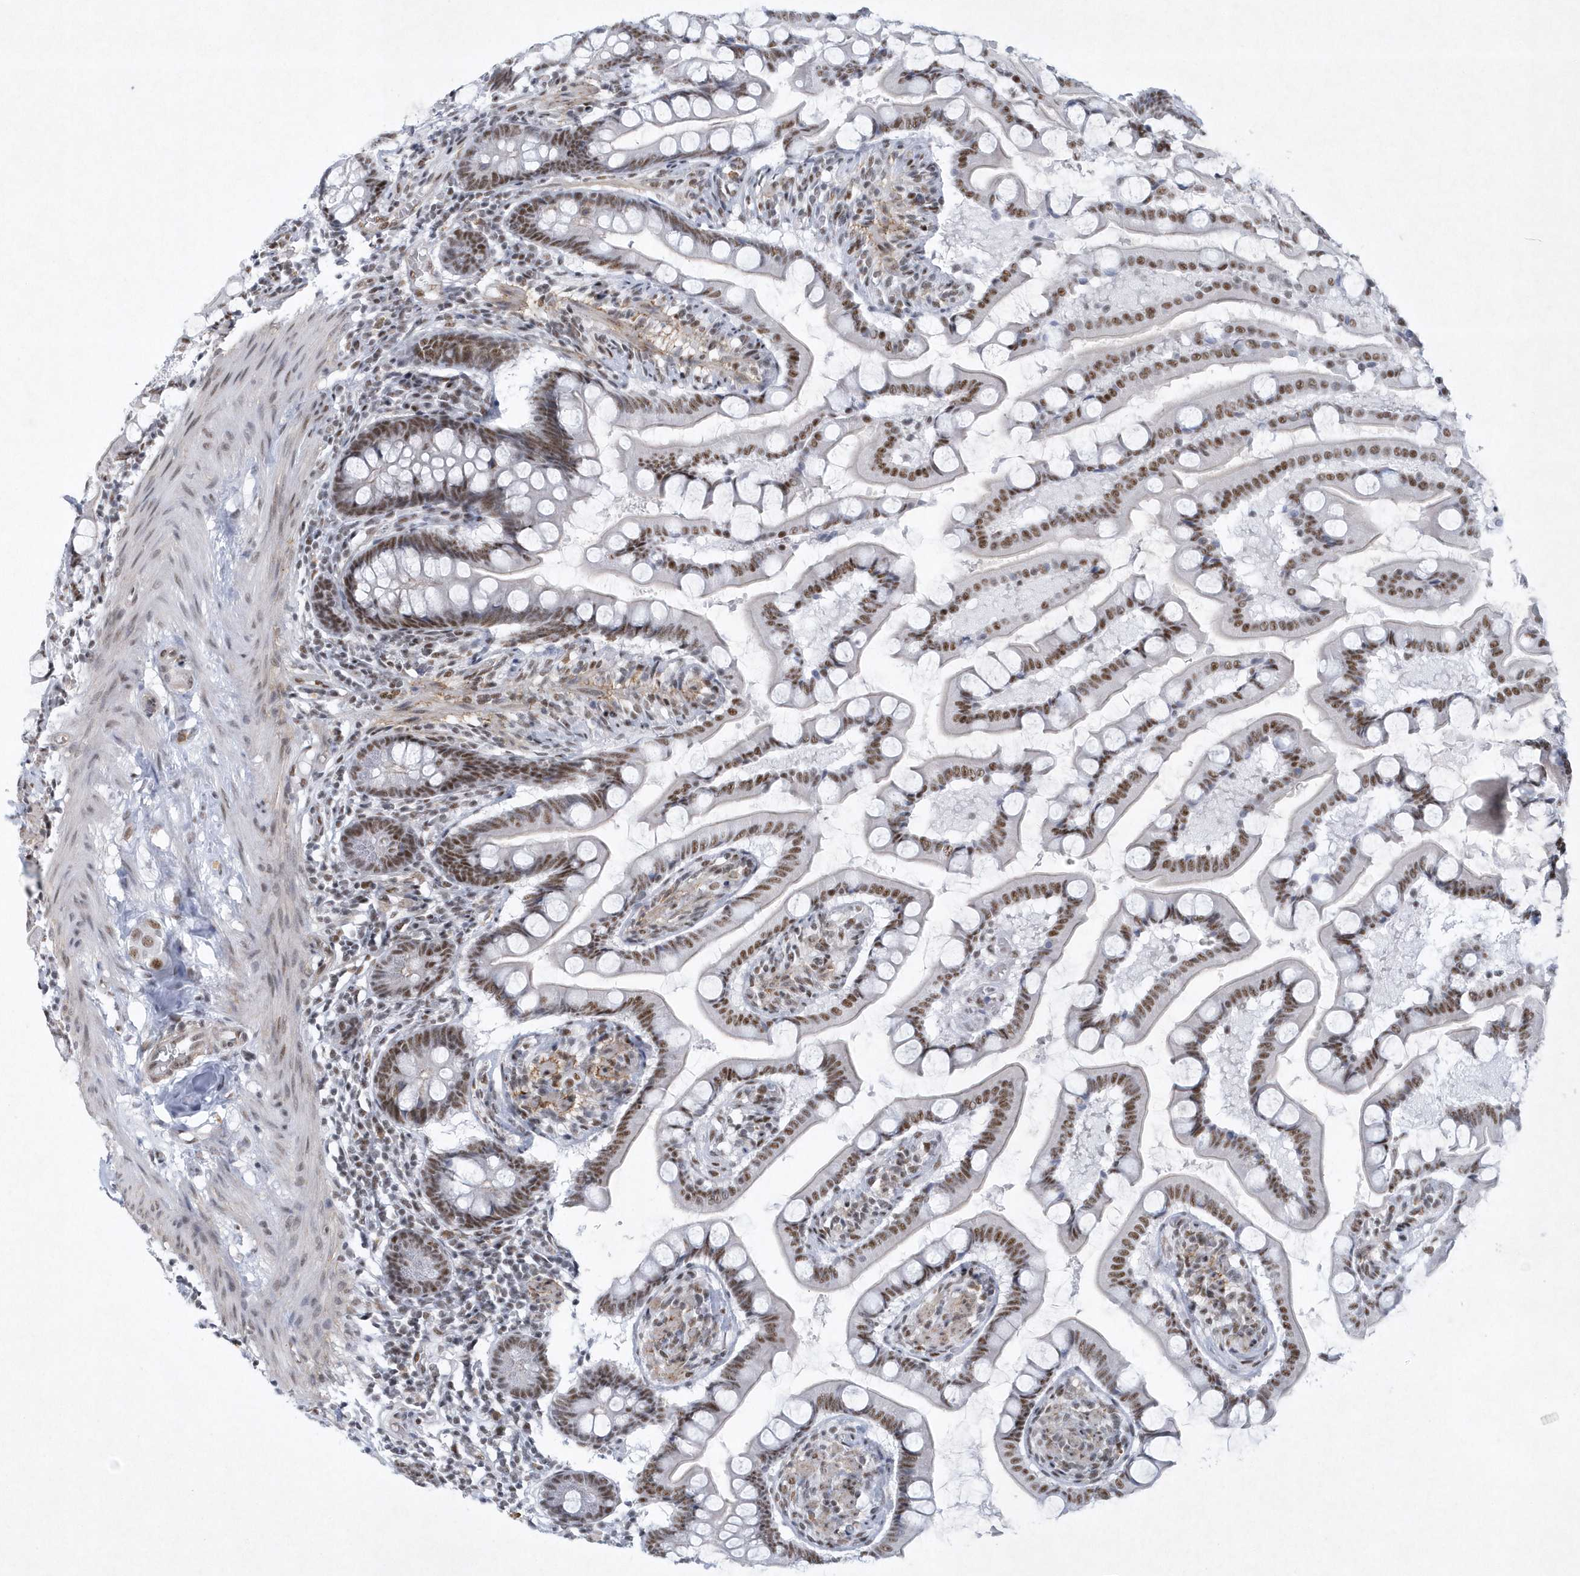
{"staining": {"intensity": "moderate", "quantity": ">75%", "location": "nuclear"}, "tissue": "small intestine", "cell_type": "Glandular cells", "image_type": "normal", "snomed": [{"axis": "morphology", "description": "Normal tissue, NOS"}, {"axis": "topography", "description": "Small intestine"}], "caption": "Small intestine stained with IHC displays moderate nuclear staining in approximately >75% of glandular cells. (brown staining indicates protein expression, while blue staining denotes nuclei).", "gene": "DCLRE1A", "patient": {"sex": "male", "age": 41}}